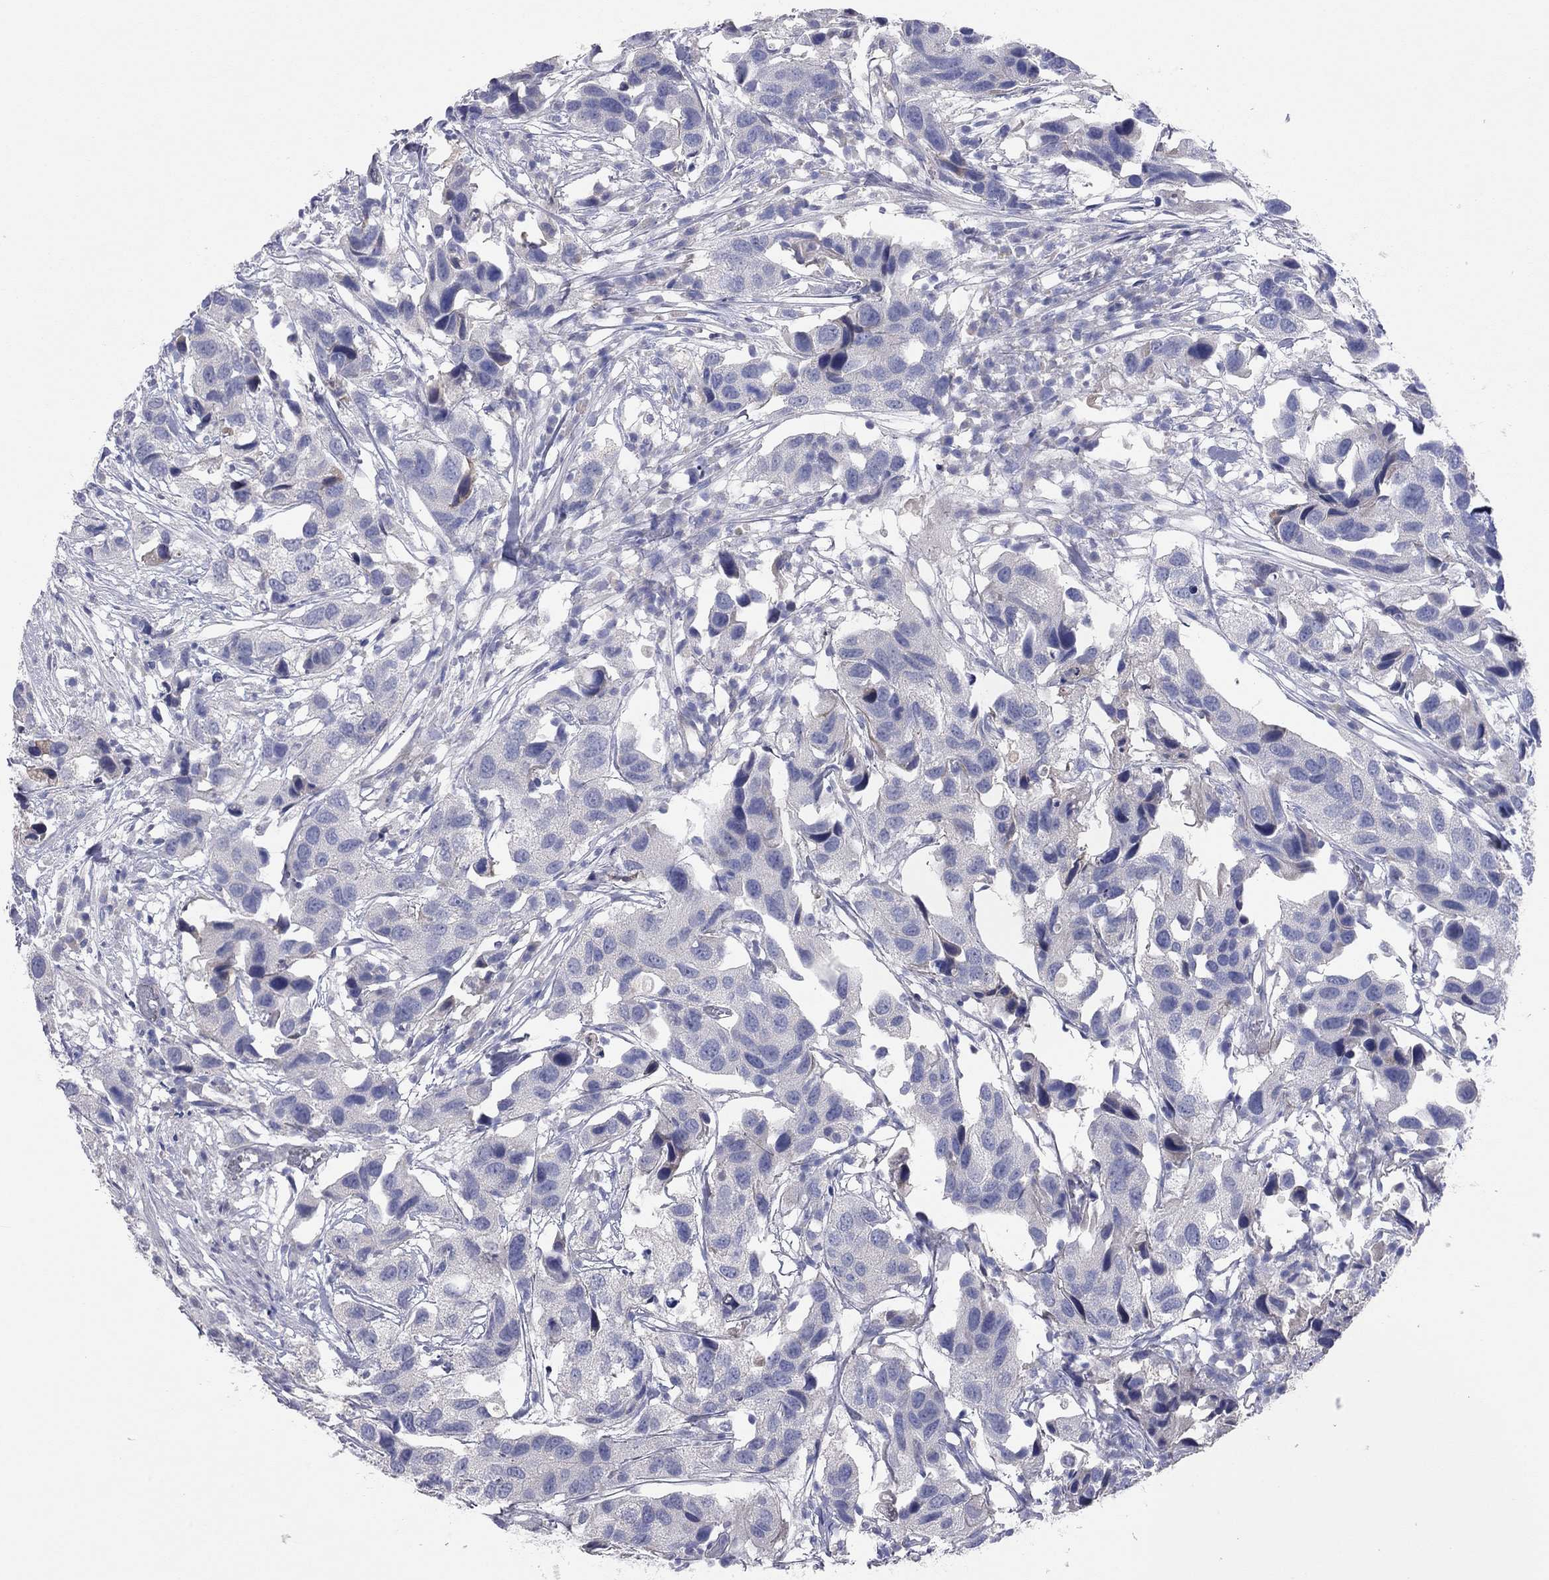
{"staining": {"intensity": "negative", "quantity": "none", "location": "none"}, "tissue": "urothelial cancer", "cell_type": "Tumor cells", "image_type": "cancer", "snomed": [{"axis": "morphology", "description": "Urothelial carcinoma, High grade"}, {"axis": "topography", "description": "Urinary bladder"}], "caption": "DAB (3,3'-diaminobenzidine) immunohistochemical staining of human high-grade urothelial carcinoma demonstrates no significant expression in tumor cells.", "gene": "KCNB1", "patient": {"sex": "male", "age": 79}}